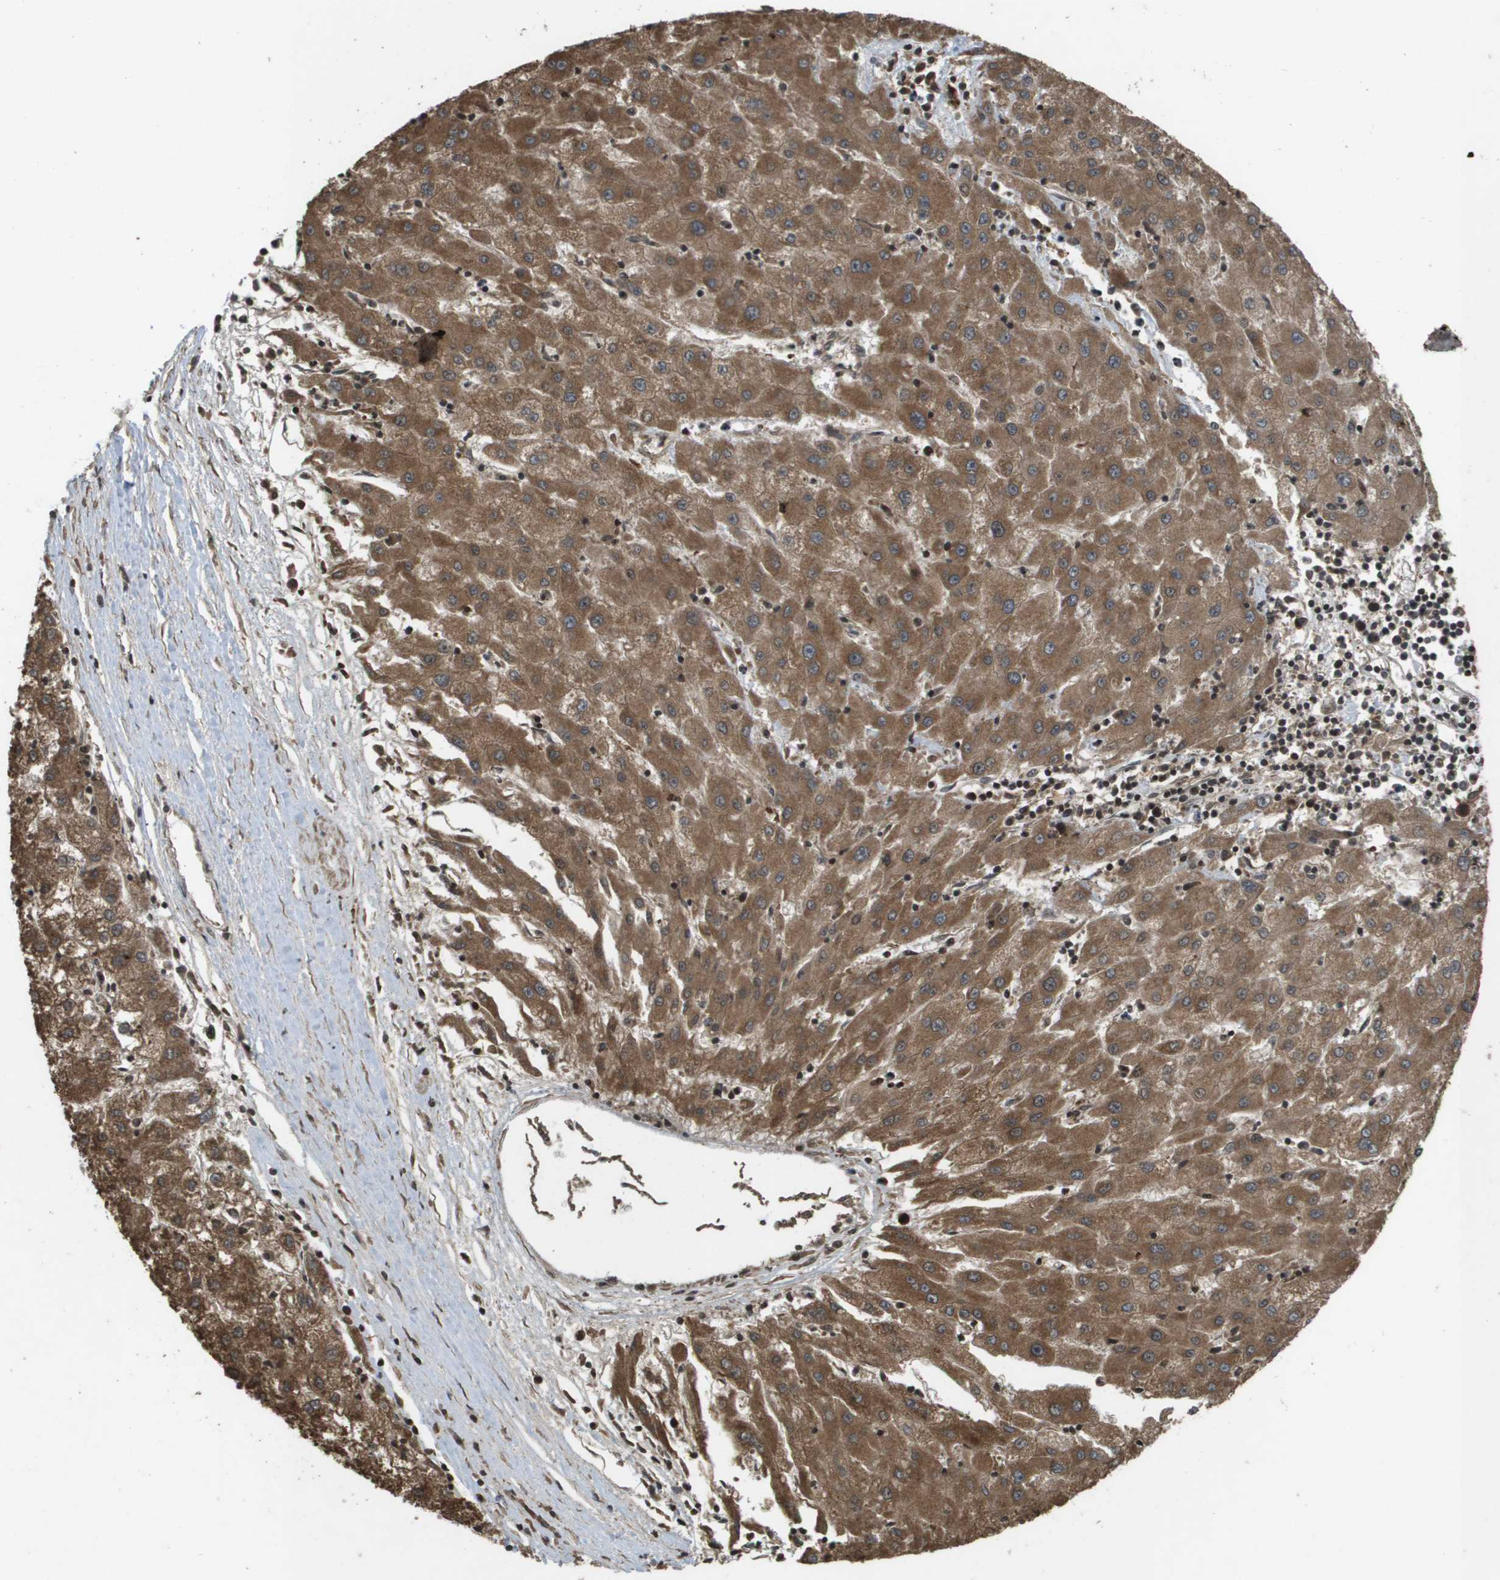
{"staining": {"intensity": "moderate", "quantity": ">75%", "location": "cytoplasmic/membranous"}, "tissue": "liver cancer", "cell_type": "Tumor cells", "image_type": "cancer", "snomed": [{"axis": "morphology", "description": "Carcinoma, Hepatocellular, NOS"}, {"axis": "topography", "description": "Liver"}], "caption": "Immunohistochemistry (IHC) photomicrograph of neoplastic tissue: human liver cancer stained using immunohistochemistry displays medium levels of moderate protein expression localized specifically in the cytoplasmic/membranous of tumor cells, appearing as a cytoplasmic/membranous brown color.", "gene": "KIF11", "patient": {"sex": "male", "age": 72}}